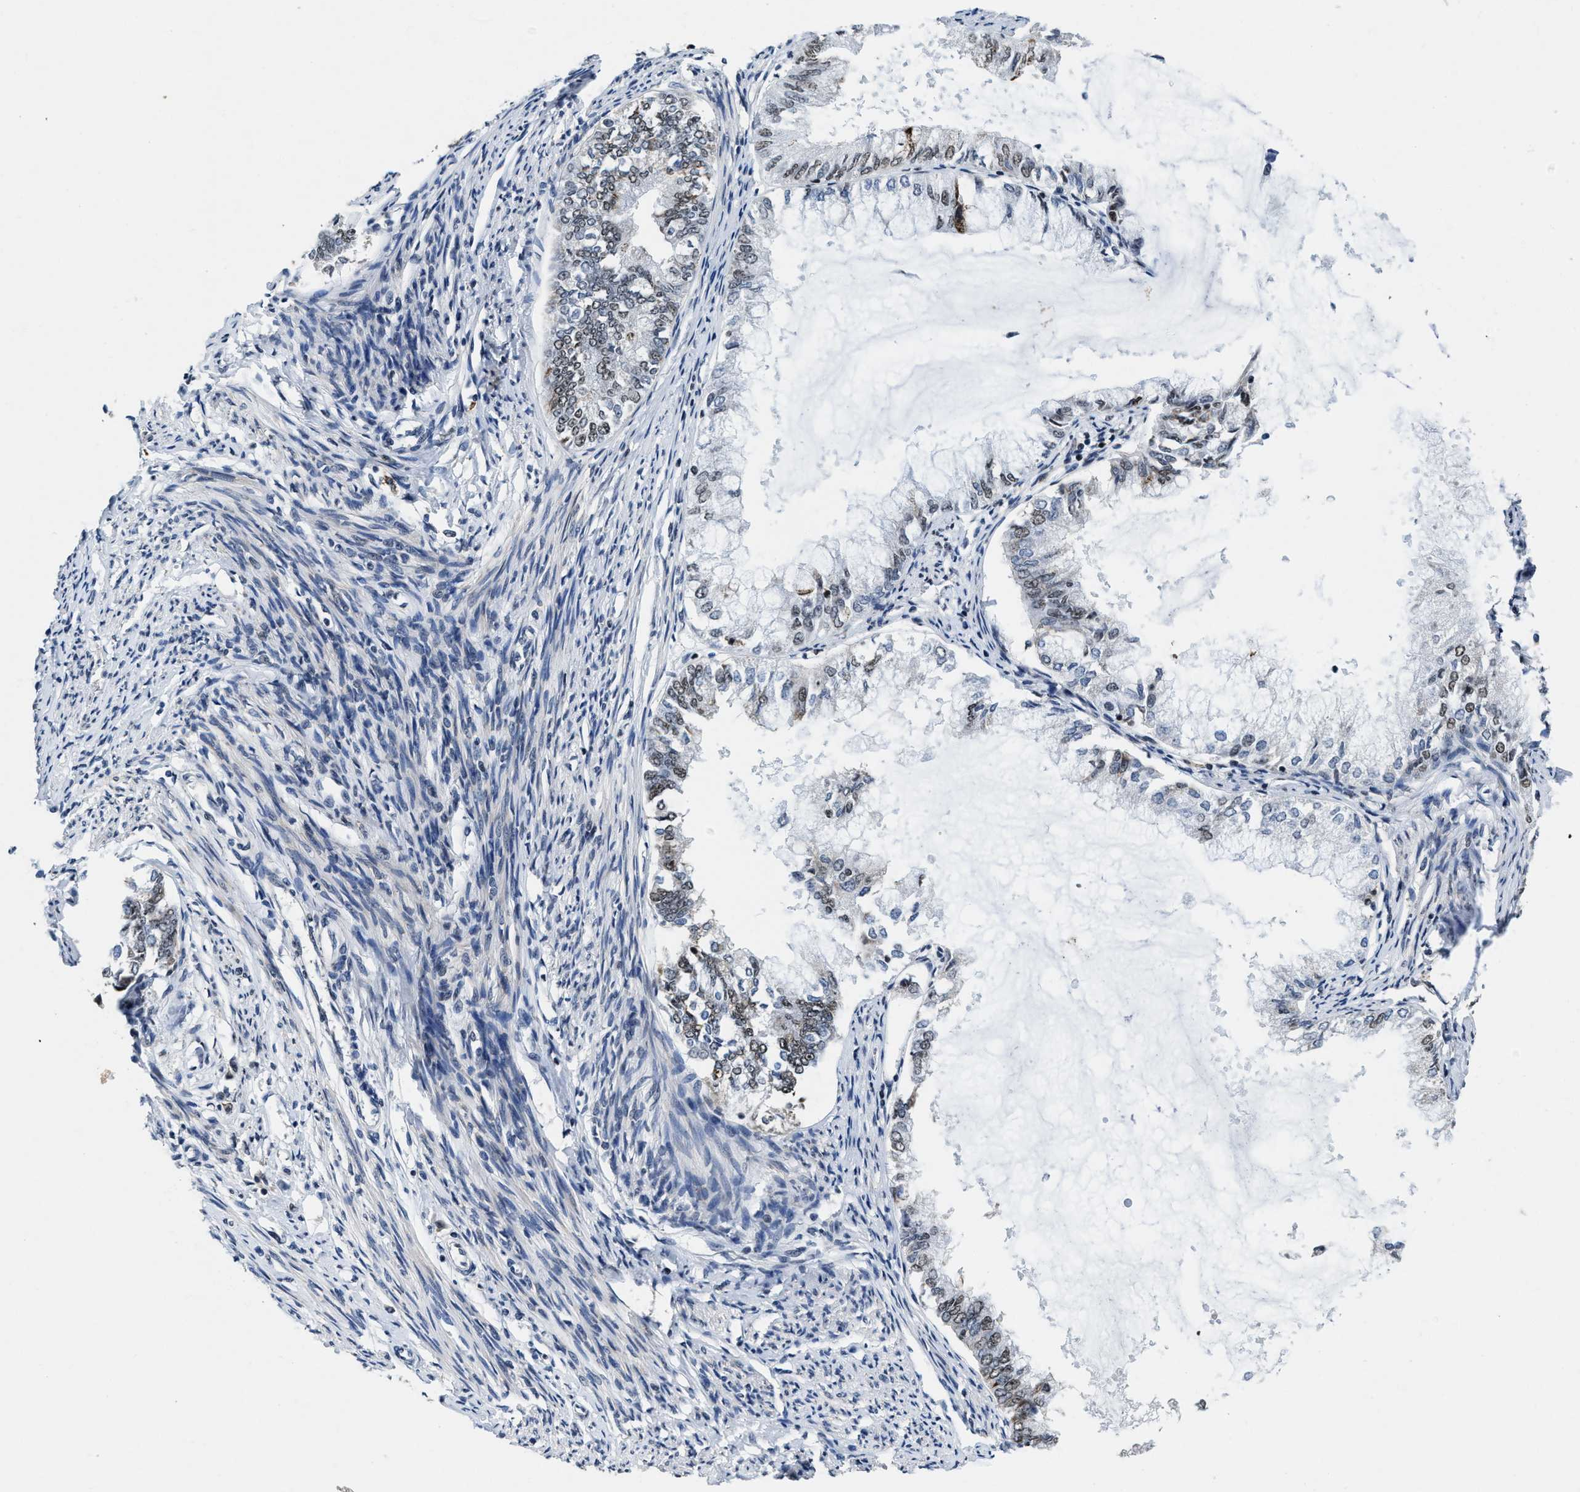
{"staining": {"intensity": "weak", "quantity": "25%-75%", "location": "nuclear"}, "tissue": "endometrial cancer", "cell_type": "Tumor cells", "image_type": "cancer", "snomed": [{"axis": "morphology", "description": "Adenocarcinoma, NOS"}, {"axis": "topography", "description": "Endometrium"}], "caption": "Adenocarcinoma (endometrial) tissue displays weak nuclear staining in about 25%-75% of tumor cells, visualized by immunohistochemistry.", "gene": "SUPT16H", "patient": {"sex": "female", "age": 86}}